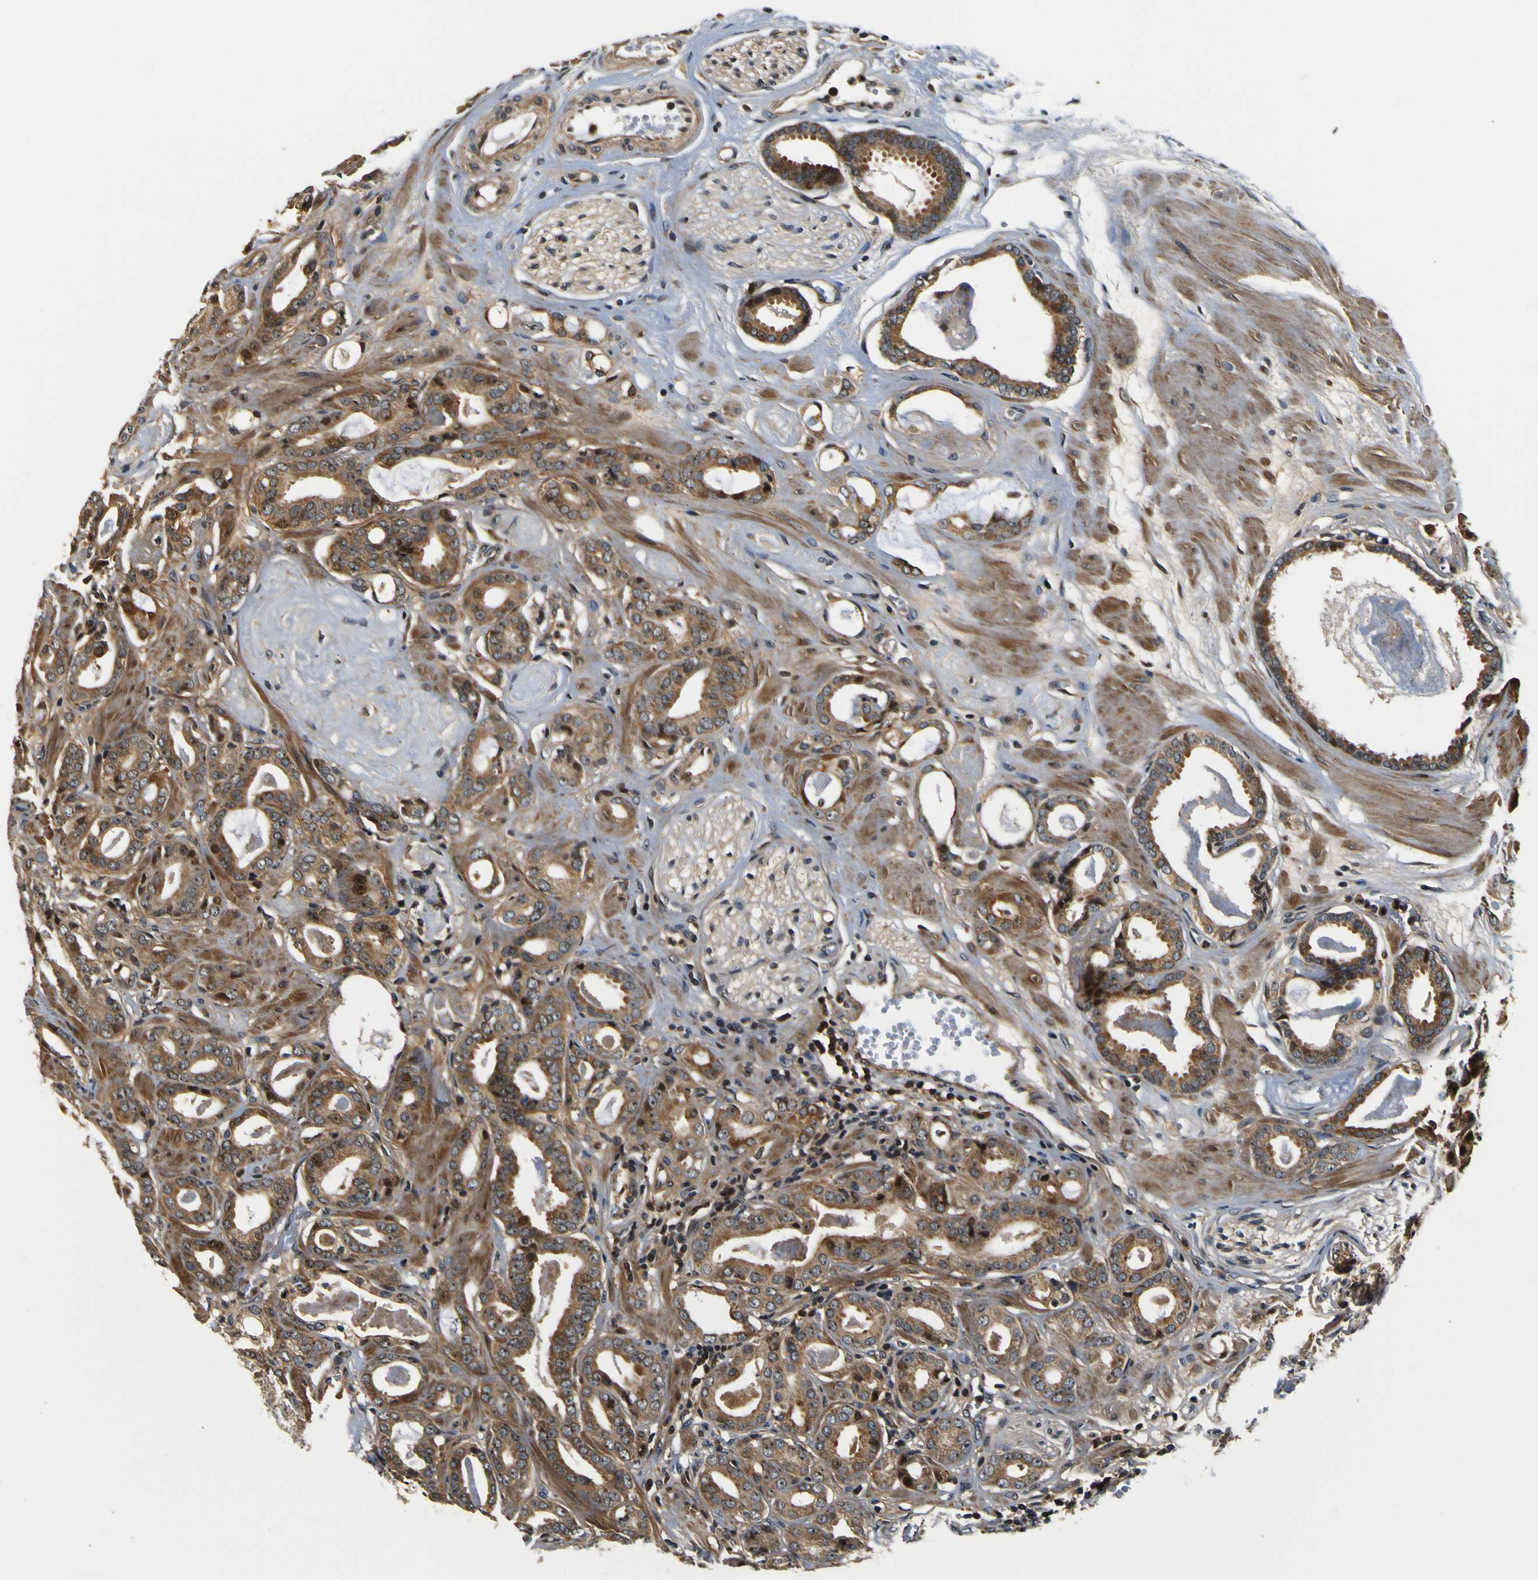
{"staining": {"intensity": "moderate", "quantity": ">75%", "location": "cytoplasmic/membranous"}, "tissue": "prostate cancer", "cell_type": "Tumor cells", "image_type": "cancer", "snomed": [{"axis": "morphology", "description": "Adenocarcinoma, Low grade"}, {"axis": "topography", "description": "Prostate"}], "caption": "Moderate cytoplasmic/membranous protein positivity is seen in approximately >75% of tumor cells in low-grade adenocarcinoma (prostate). The protein of interest is shown in brown color, while the nuclei are stained blue.", "gene": "LRP4", "patient": {"sex": "male", "age": 53}}